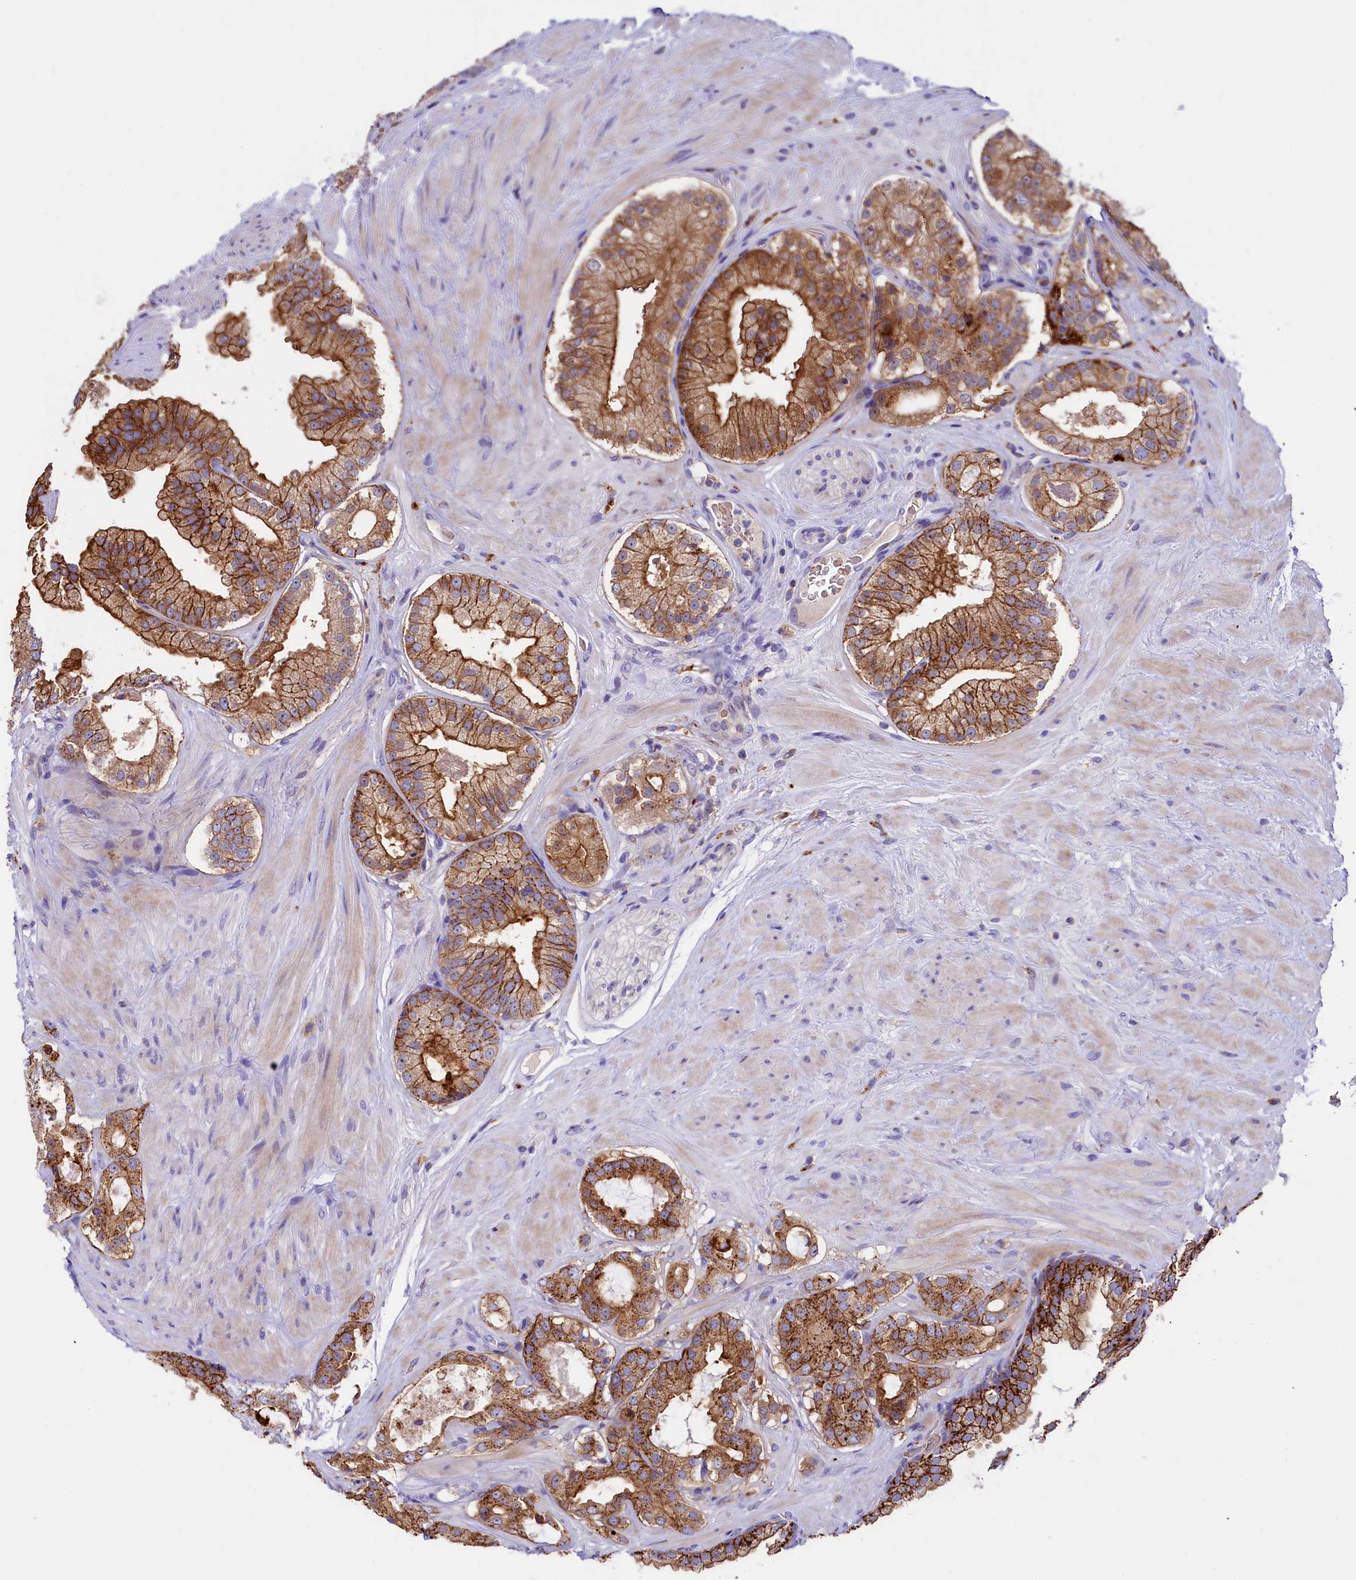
{"staining": {"intensity": "moderate", "quantity": ">75%", "location": "cytoplasmic/membranous"}, "tissue": "prostate cancer", "cell_type": "Tumor cells", "image_type": "cancer", "snomed": [{"axis": "morphology", "description": "Adenocarcinoma, High grade"}, {"axis": "topography", "description": "Prostate"}], "caption": "Protein expression analysis of human prostate cancer reveals moderate cytoplasmic/membranous staining in approximately >75% of tumor cells.", "gene": "HPS6", "patient": {"sex": "male", "age": 65}}